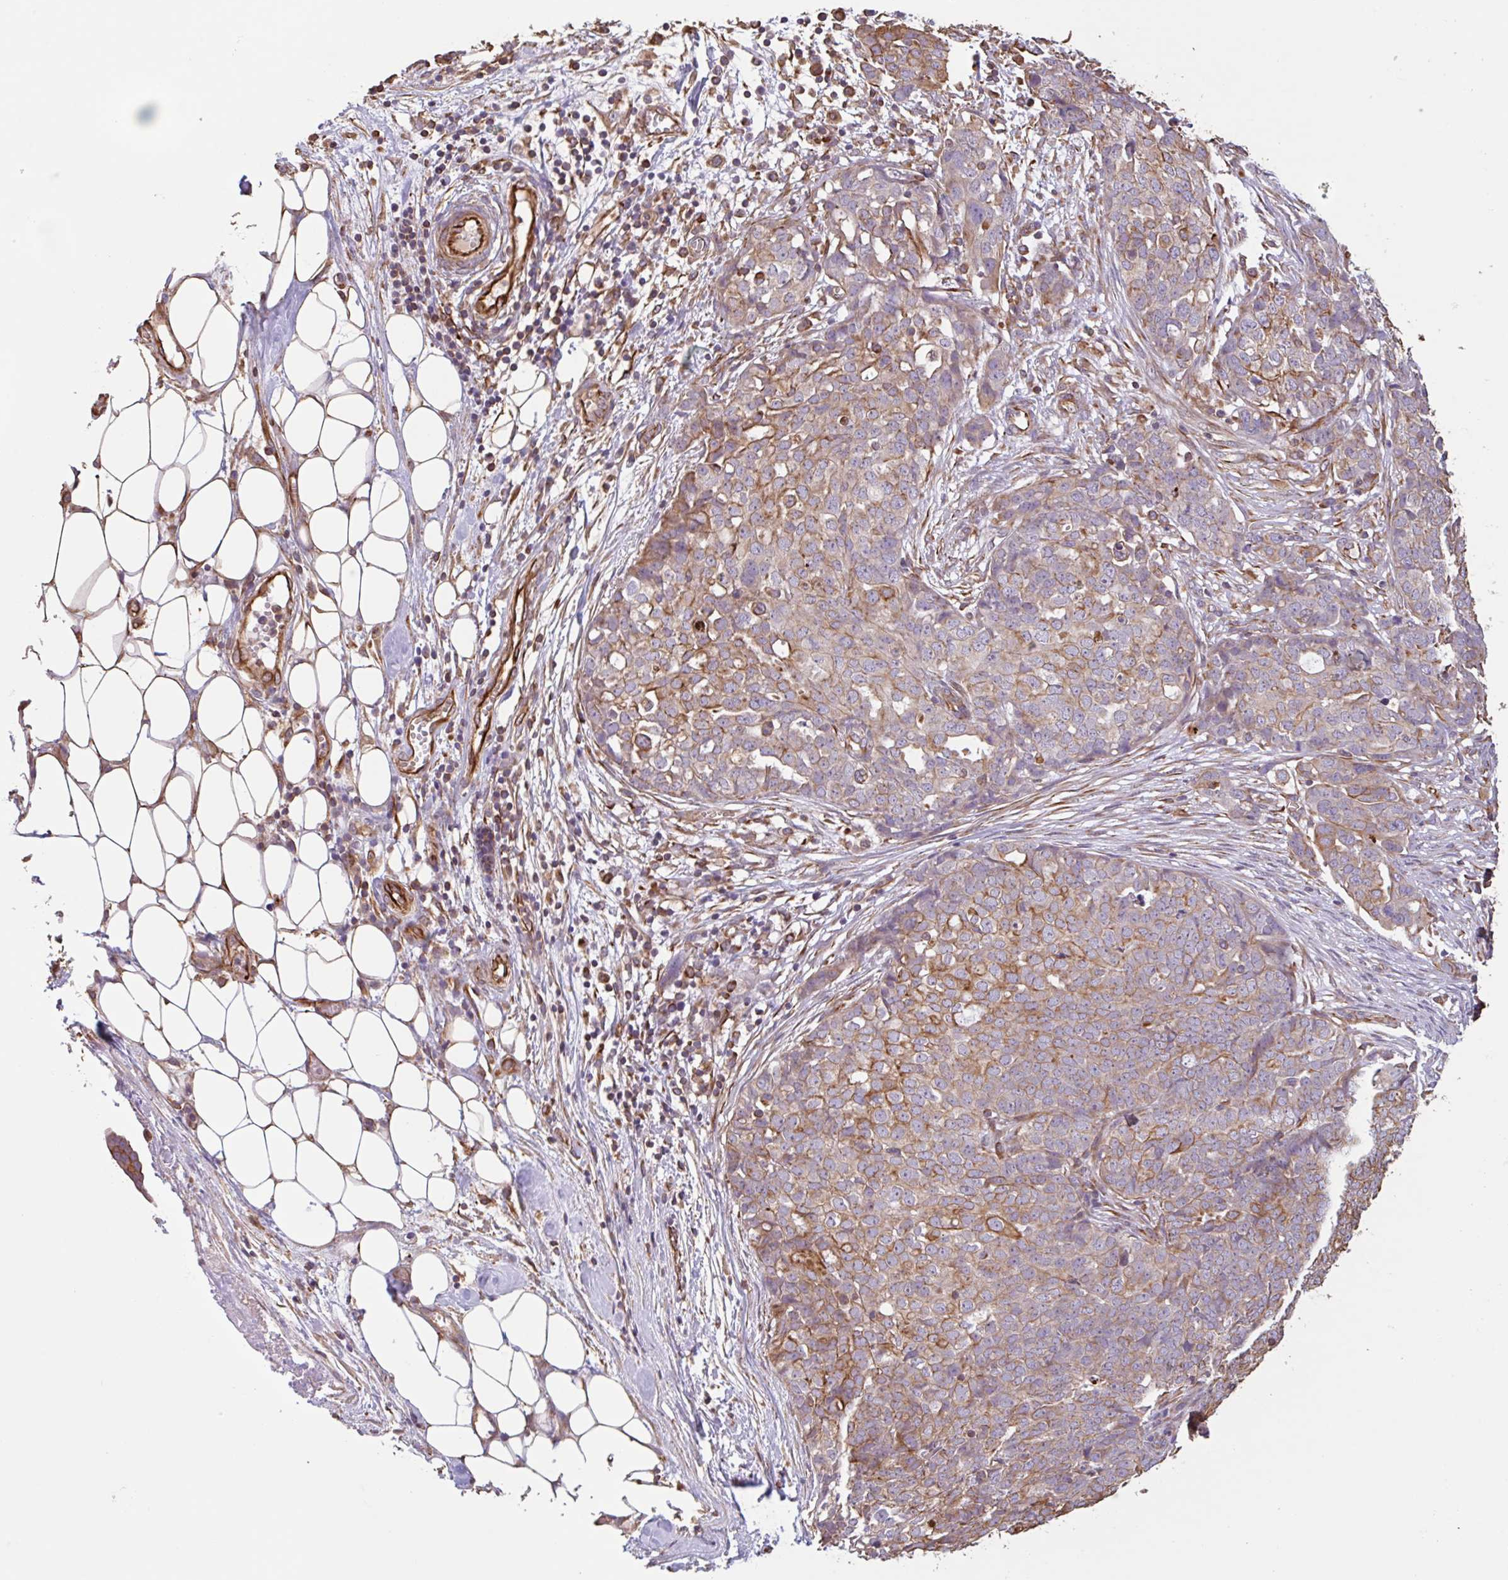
{"staining": {"intensity": "moderate", "quantity": "25%-75%", "location": "cytoplasmic/membranous"}, "tissue": "ovarian cancer", "cell_type": "Tumor cells", "image_type": "cancer", "snomed": [{"axis": "morphology", "description": "Cystadenocarcinoma, serous, NOS"}, {"axis": "topography", "description": "Soft tissue"}, {"axis": "topography", "description": "Ovary"}], "caption": "The immunohistochemical stain labels moderate cytoplasmic/membranous staining in tumor cells of ovarian cancer tissue.", "gene": "ZNF790", "patient": {"sex": "female", "age": 57}}